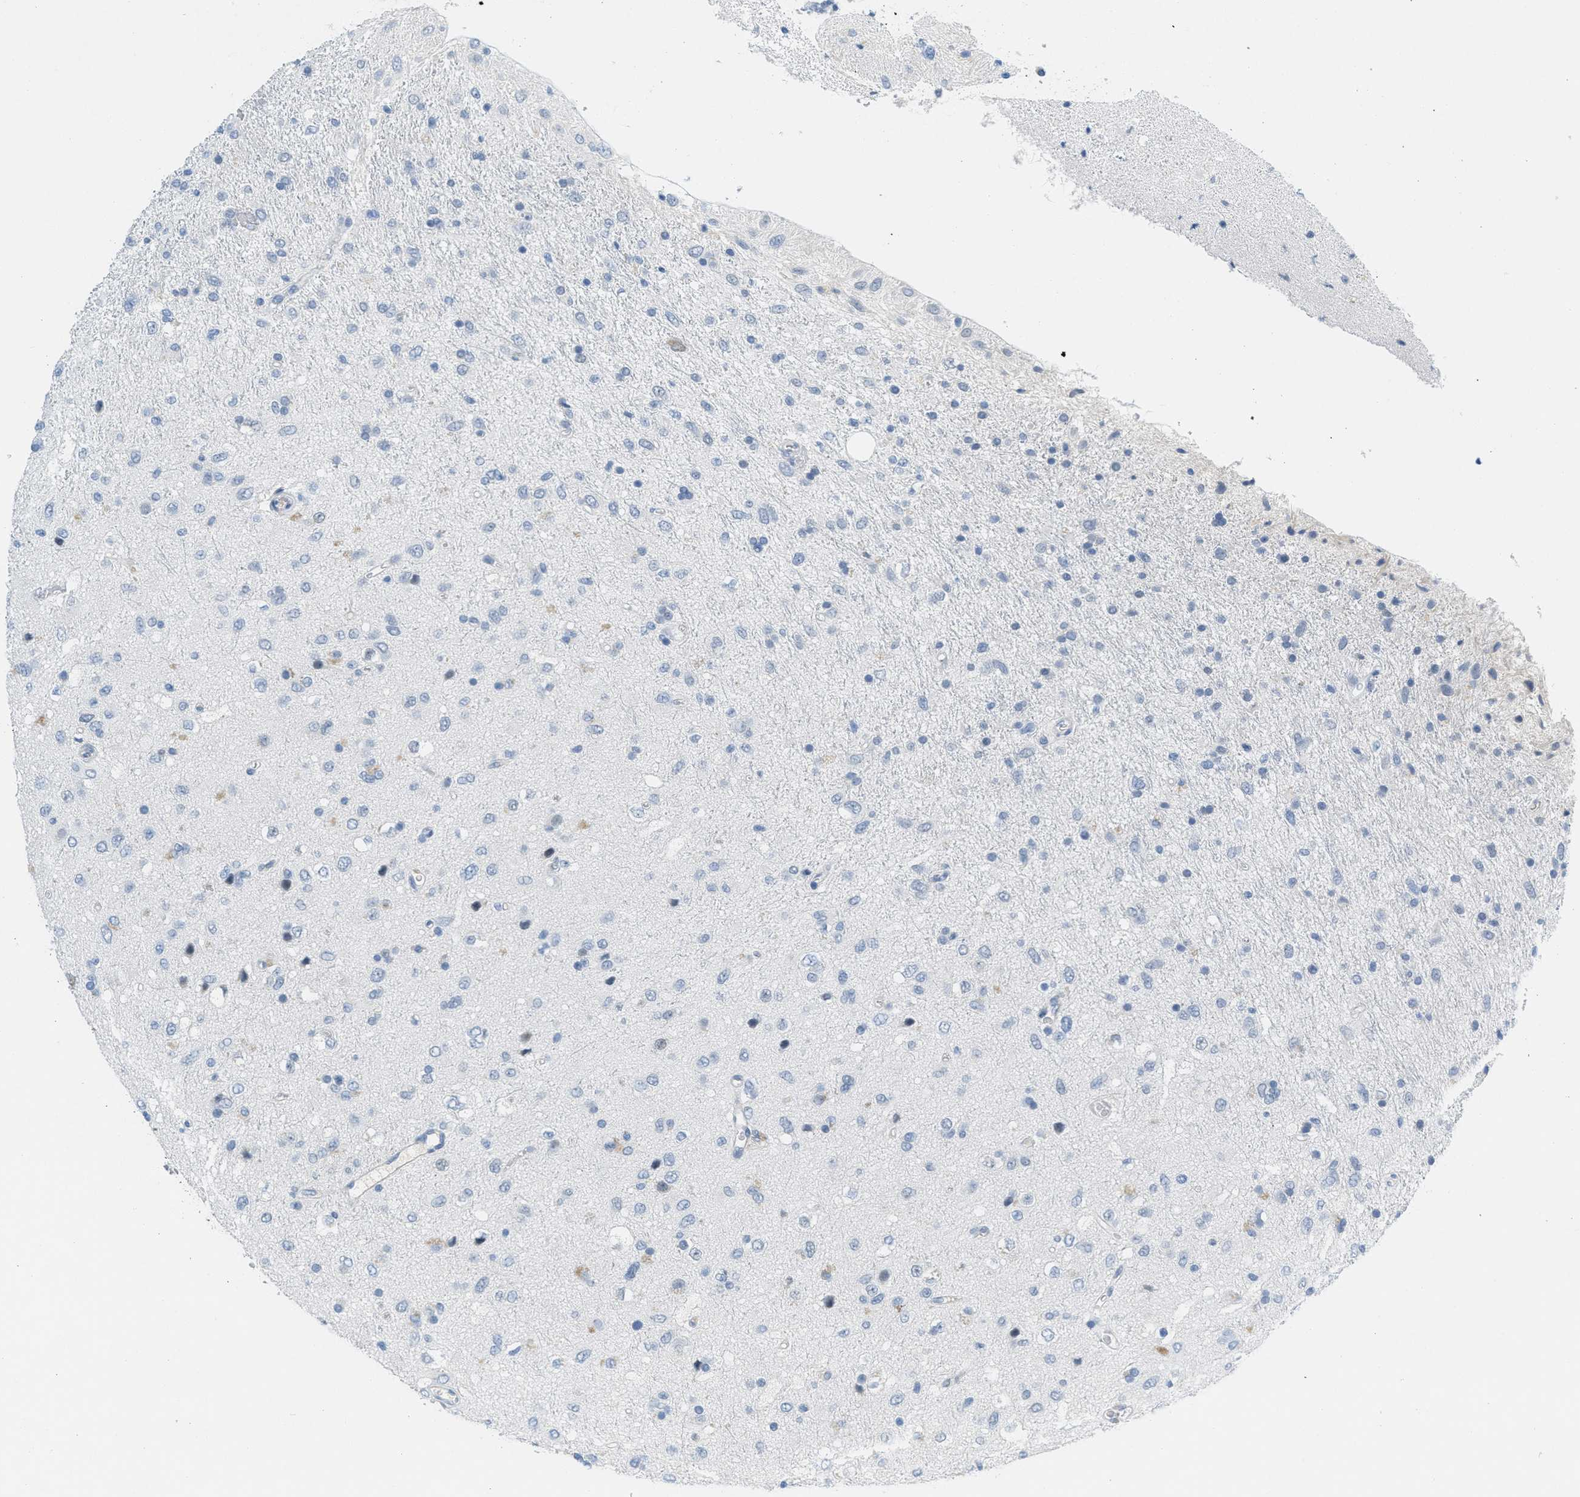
{"staining": {"intensity": "negative", "quantity": "none", "location": "none"}, "tissue": "glioma", "cell_type": "Tumor cells", "image_type": "cancer", "snomed": [{"axis": "morphology", "description": "Glioma, malignant, Low grade"}, {"axis": "topography", "description": "Brain"}], "caption": "A micrograph of glioma stained for a protein exhibits no brown staining in tumor cells.", "gene": "HSF2", "patient": {"sex": "male", "age": 77}}